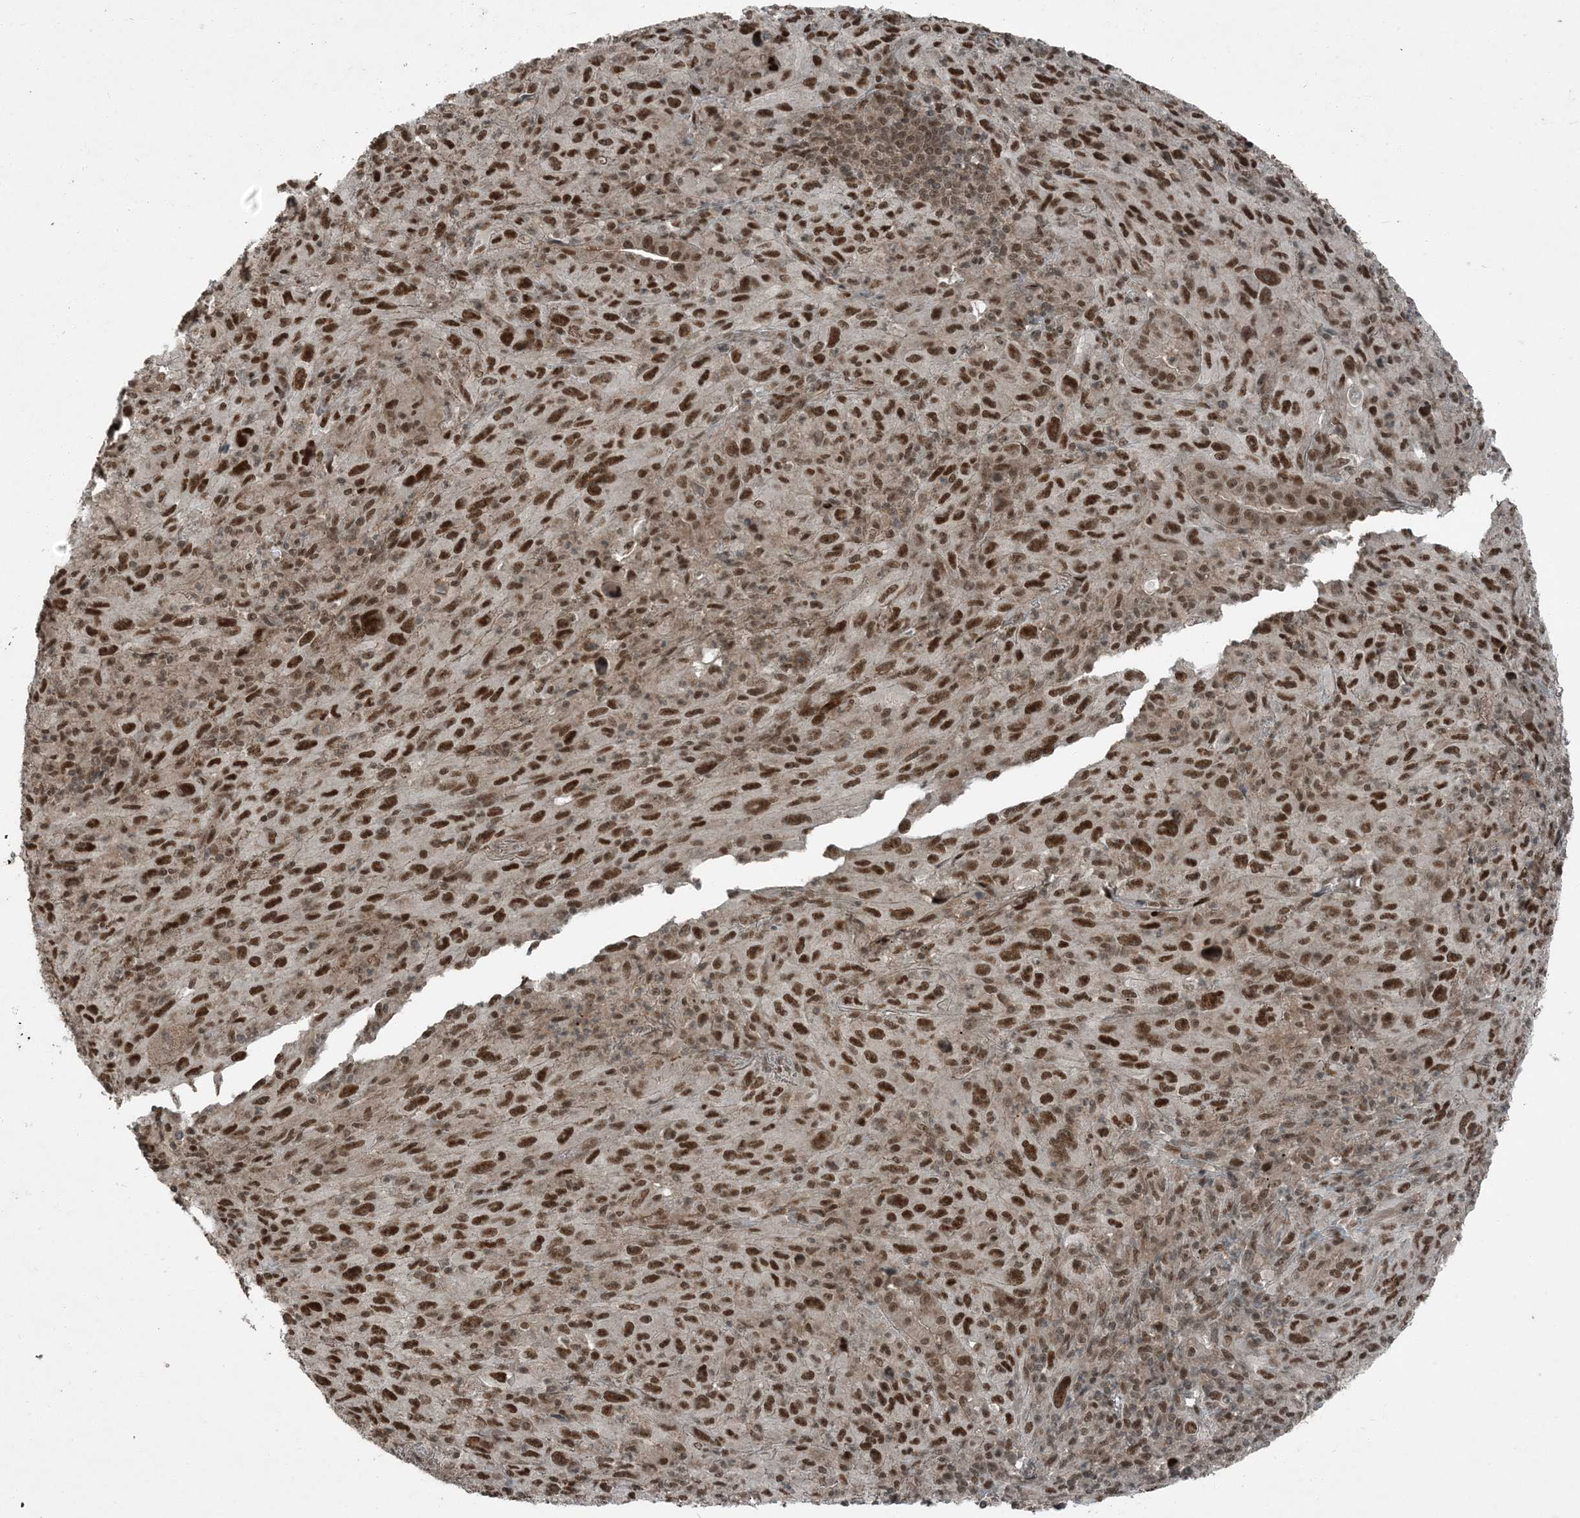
{"staining": {"intensity": "moderate", "quantity": ">75%", "location": "nuclear"}, "tissue": "melanoma", "cell_type": "Tumor cells", "image_type": "cancer", "snomed": [{"axis": "morphology", "description": "Malignant melanoma, Metastatic site"}, {"axis": "topography", "description": "Skin"}], "caption": "Human malignant melanoma (metastatic site) stained with a brown dye displays moderate nuclear positive expression in approximately >75% of tumor cells.", "gene": "TRAPPC12", "patient": {"sex": "female", "age": 56}}